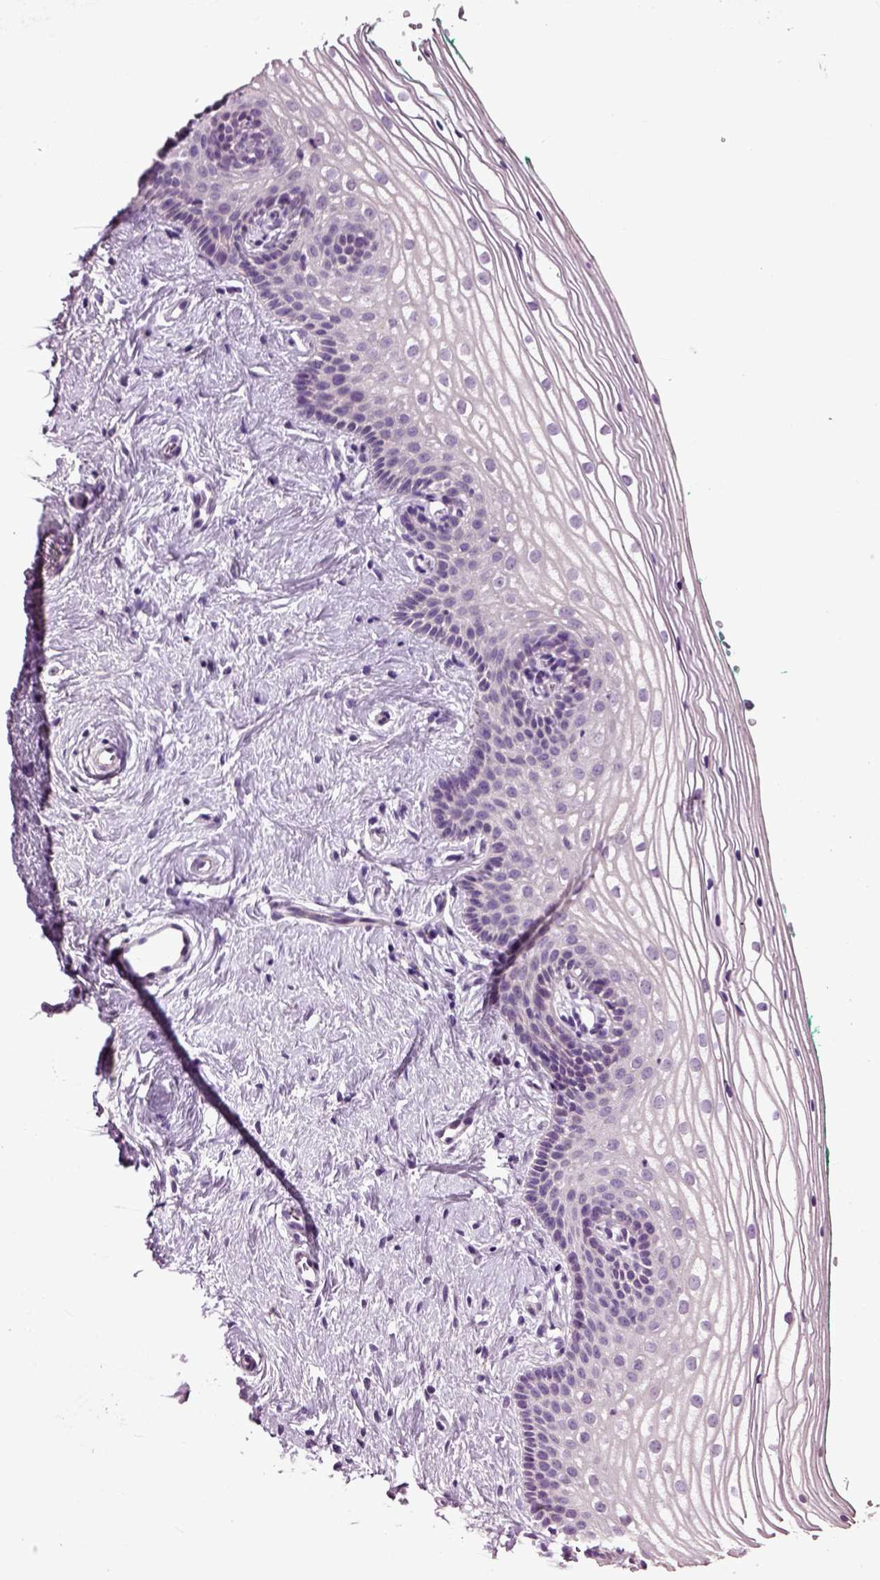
{"staining": {"intensity": "negative", "quantity": "none", "location": "none"}, "tissue": "vagina", "cell_type": "Squamous epithelial cells", "image_type": "normal", "snomed": [{"axis": "morphology", "description": "Normal tissue, NOS"}, {"axis": "topography", "description": "Vagina"}], "caption": "Protein analysis of unremarkable vagina shows no significant positivity in squamous epithelial cells.", "gene": "CRHR1", "patient": {"sex": "female", "age": 36}}